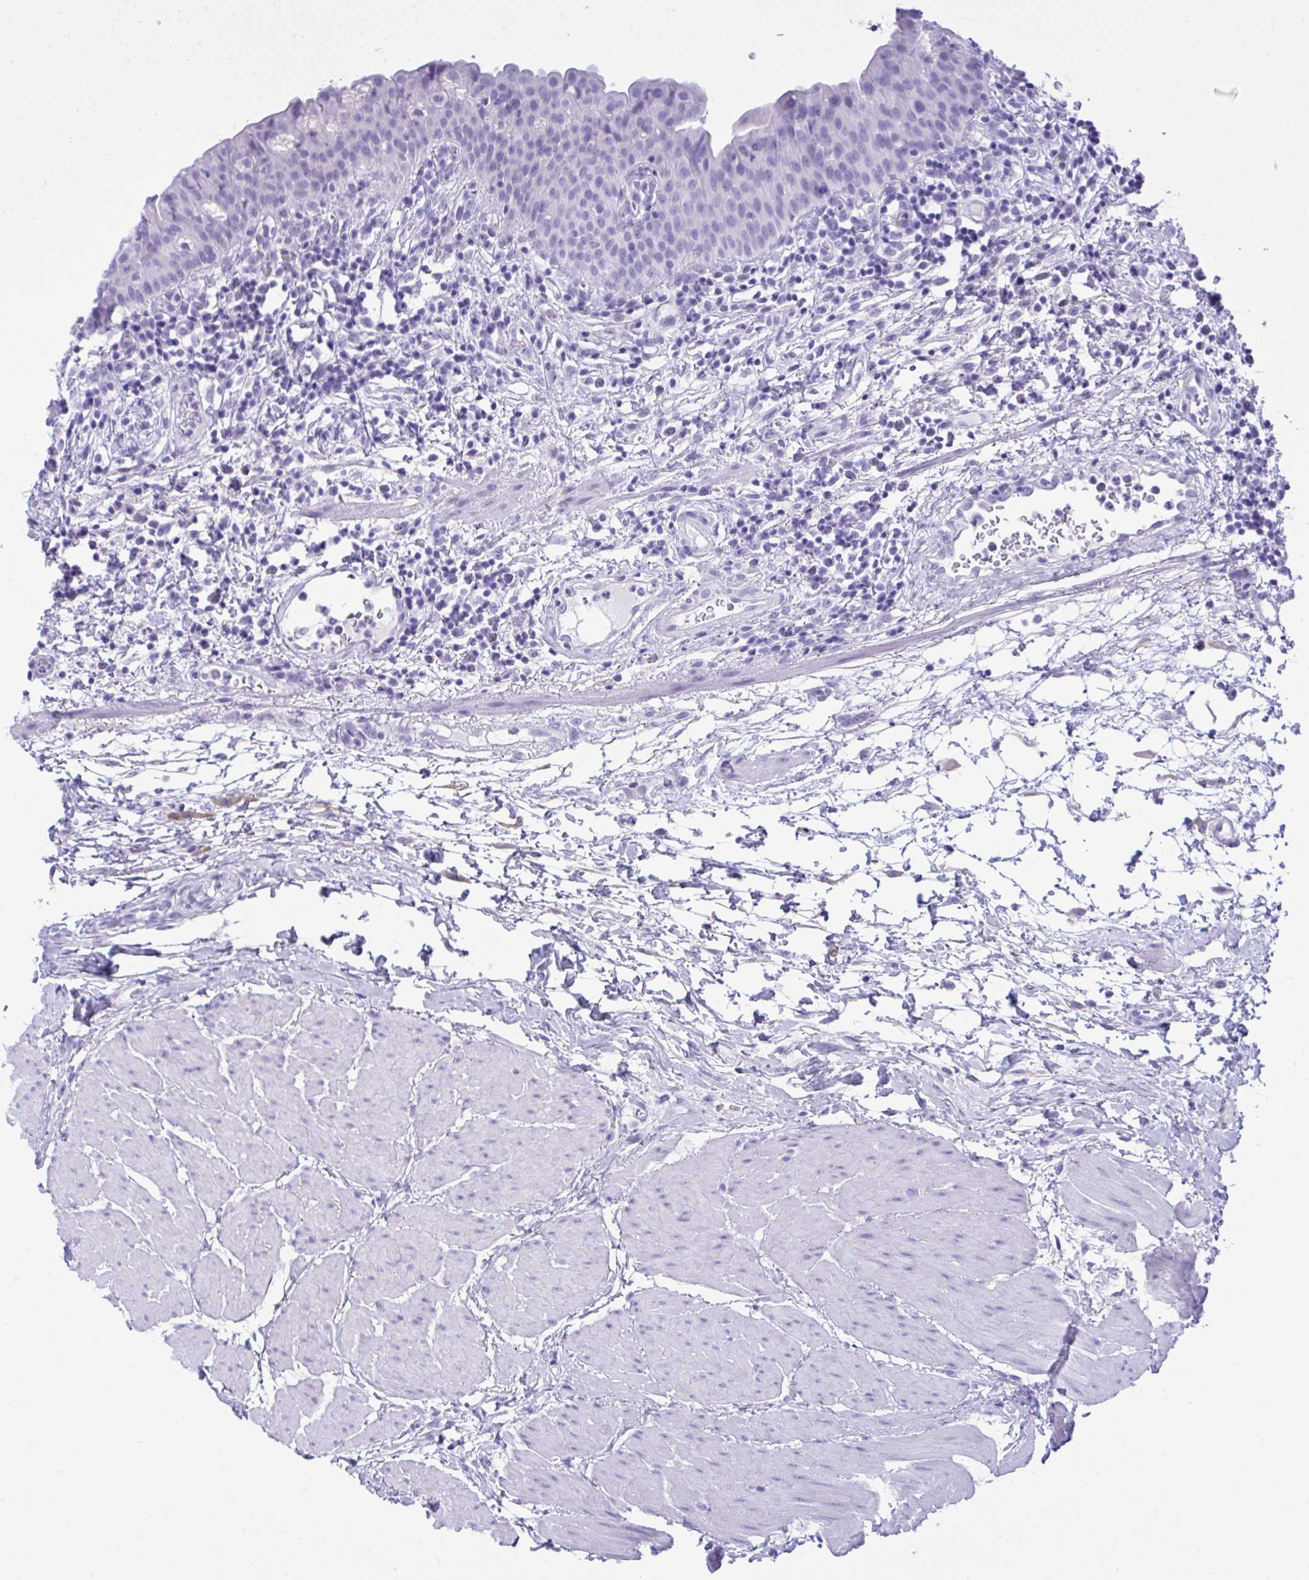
{"staining": {"intensity": "negative", "quantity": "none", "location": "none"}, "tissue": "urinary bladder", "cell_type": "Urothelial cells", "image_type": "normal", "snomed": [{"axis": "morphology", "description": "Normal tissue, NOS"}, {"axis": "morphology", "description": "Inflammation, NOS"}, {"axis": "topography", "description": "Urinary bladder"}], "caption": "The immunohistochemistry micrograph has no significant expression in urothelial cells of urinary bladder. The staining was performed using DAB to visualize the protein expression in brown, while the nuclei were stained in blue with hematoxylin (Magnification: 20x).", "gene": "BEX5", "patient": {"sex": "male", "age": 57}}